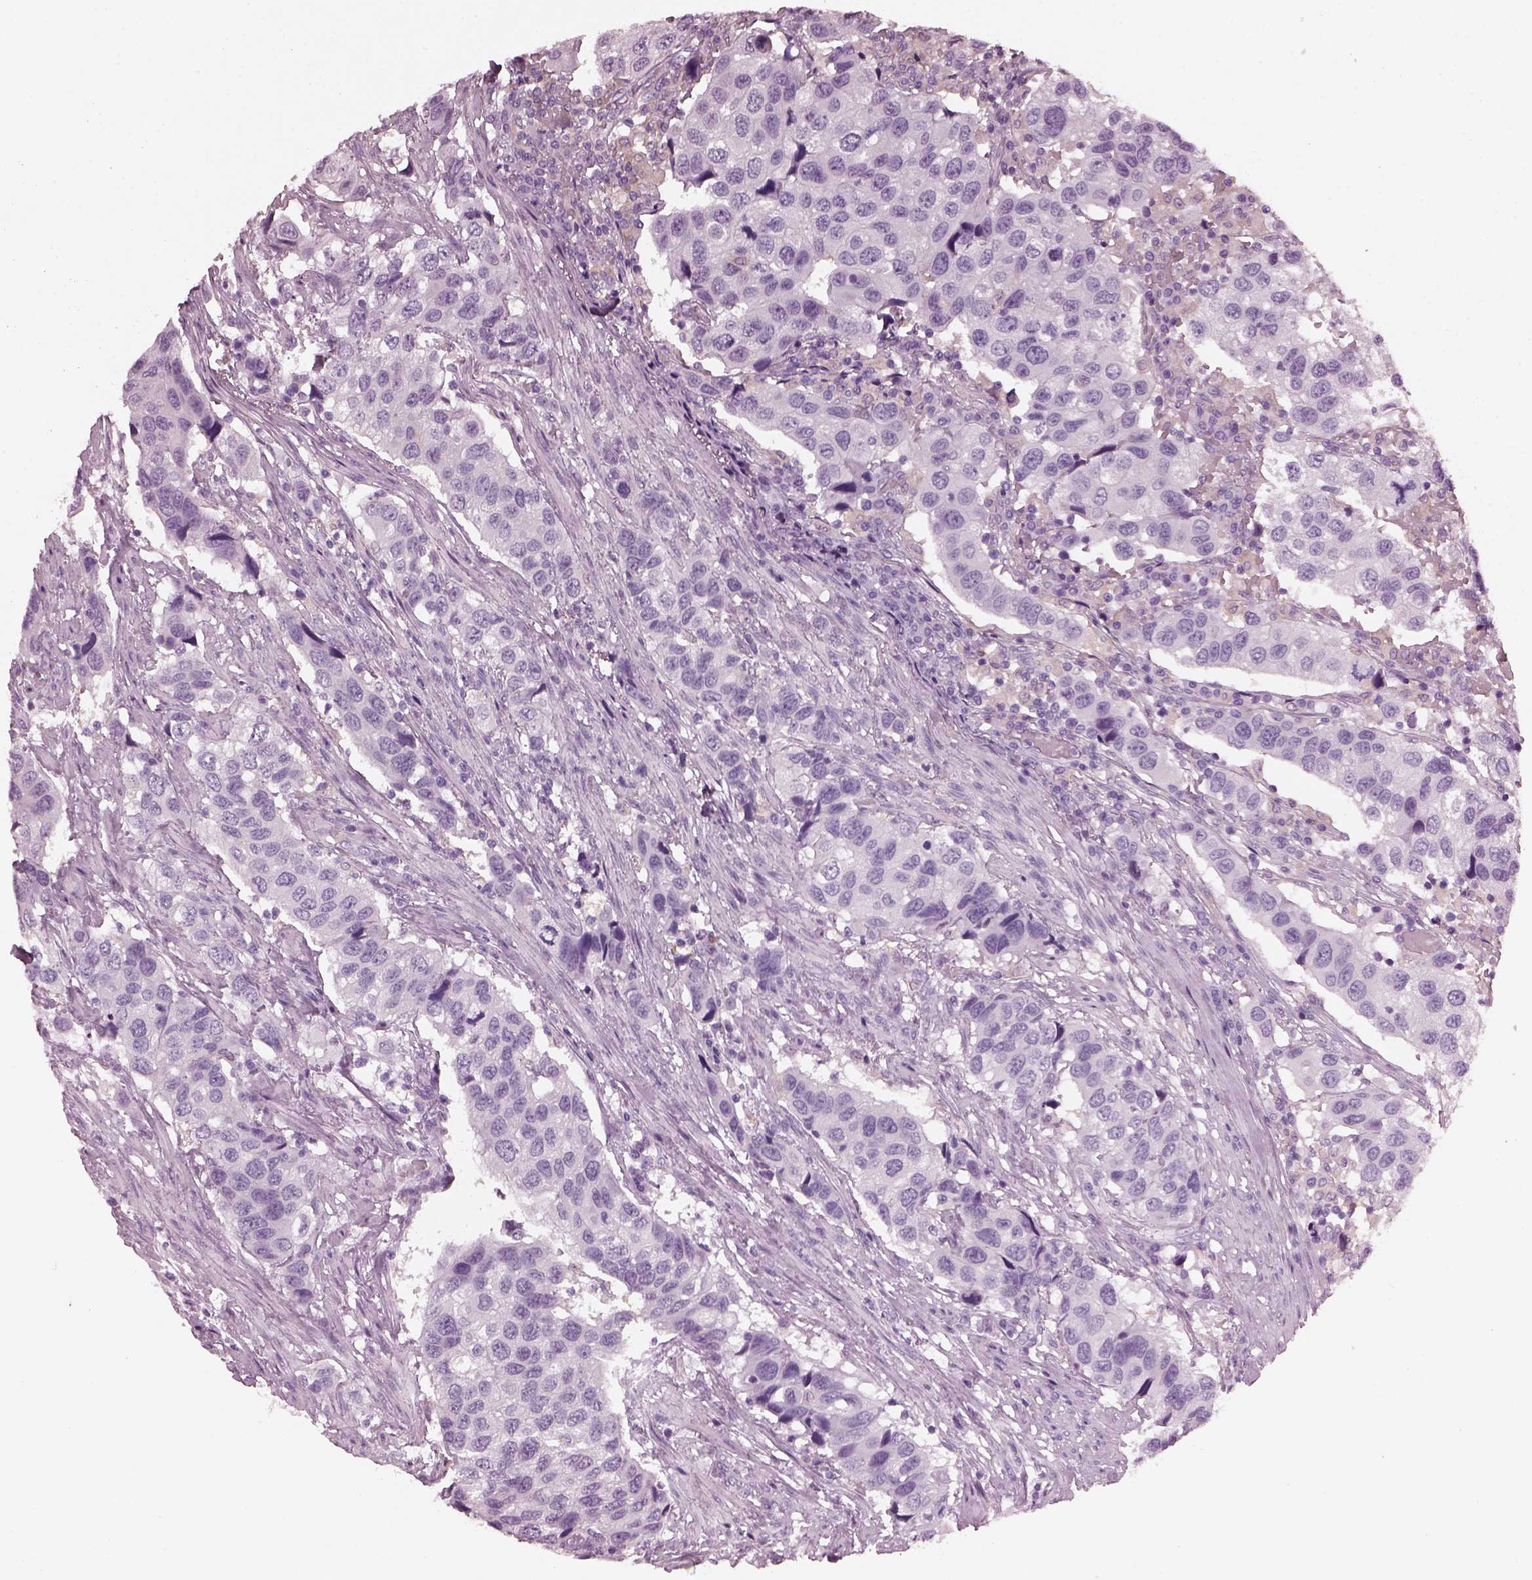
{"staining": {"intensity": "negative", "quantity": "none", "location": "none"}, "tissue": "urothelial cancer", "cell_type": "Tumor cells", "image_type": "cancer", "snomed": [{"axis": "morphology", "description": "Urothelial carcinoma, High grade"}, {"axis": "topography", "description": "Urinary bladder"}], "caption": "DAB (3,3'-diaminobenzidine) immunohistochemical staining of human urothelial cancer demonstrates no significant staining in tumor cells. (Immunohistochemistry (ihc), brightfield microscopy, high magnification).", "gene": "SHTN1", "patient": {"sex": "male", "age": 79}}